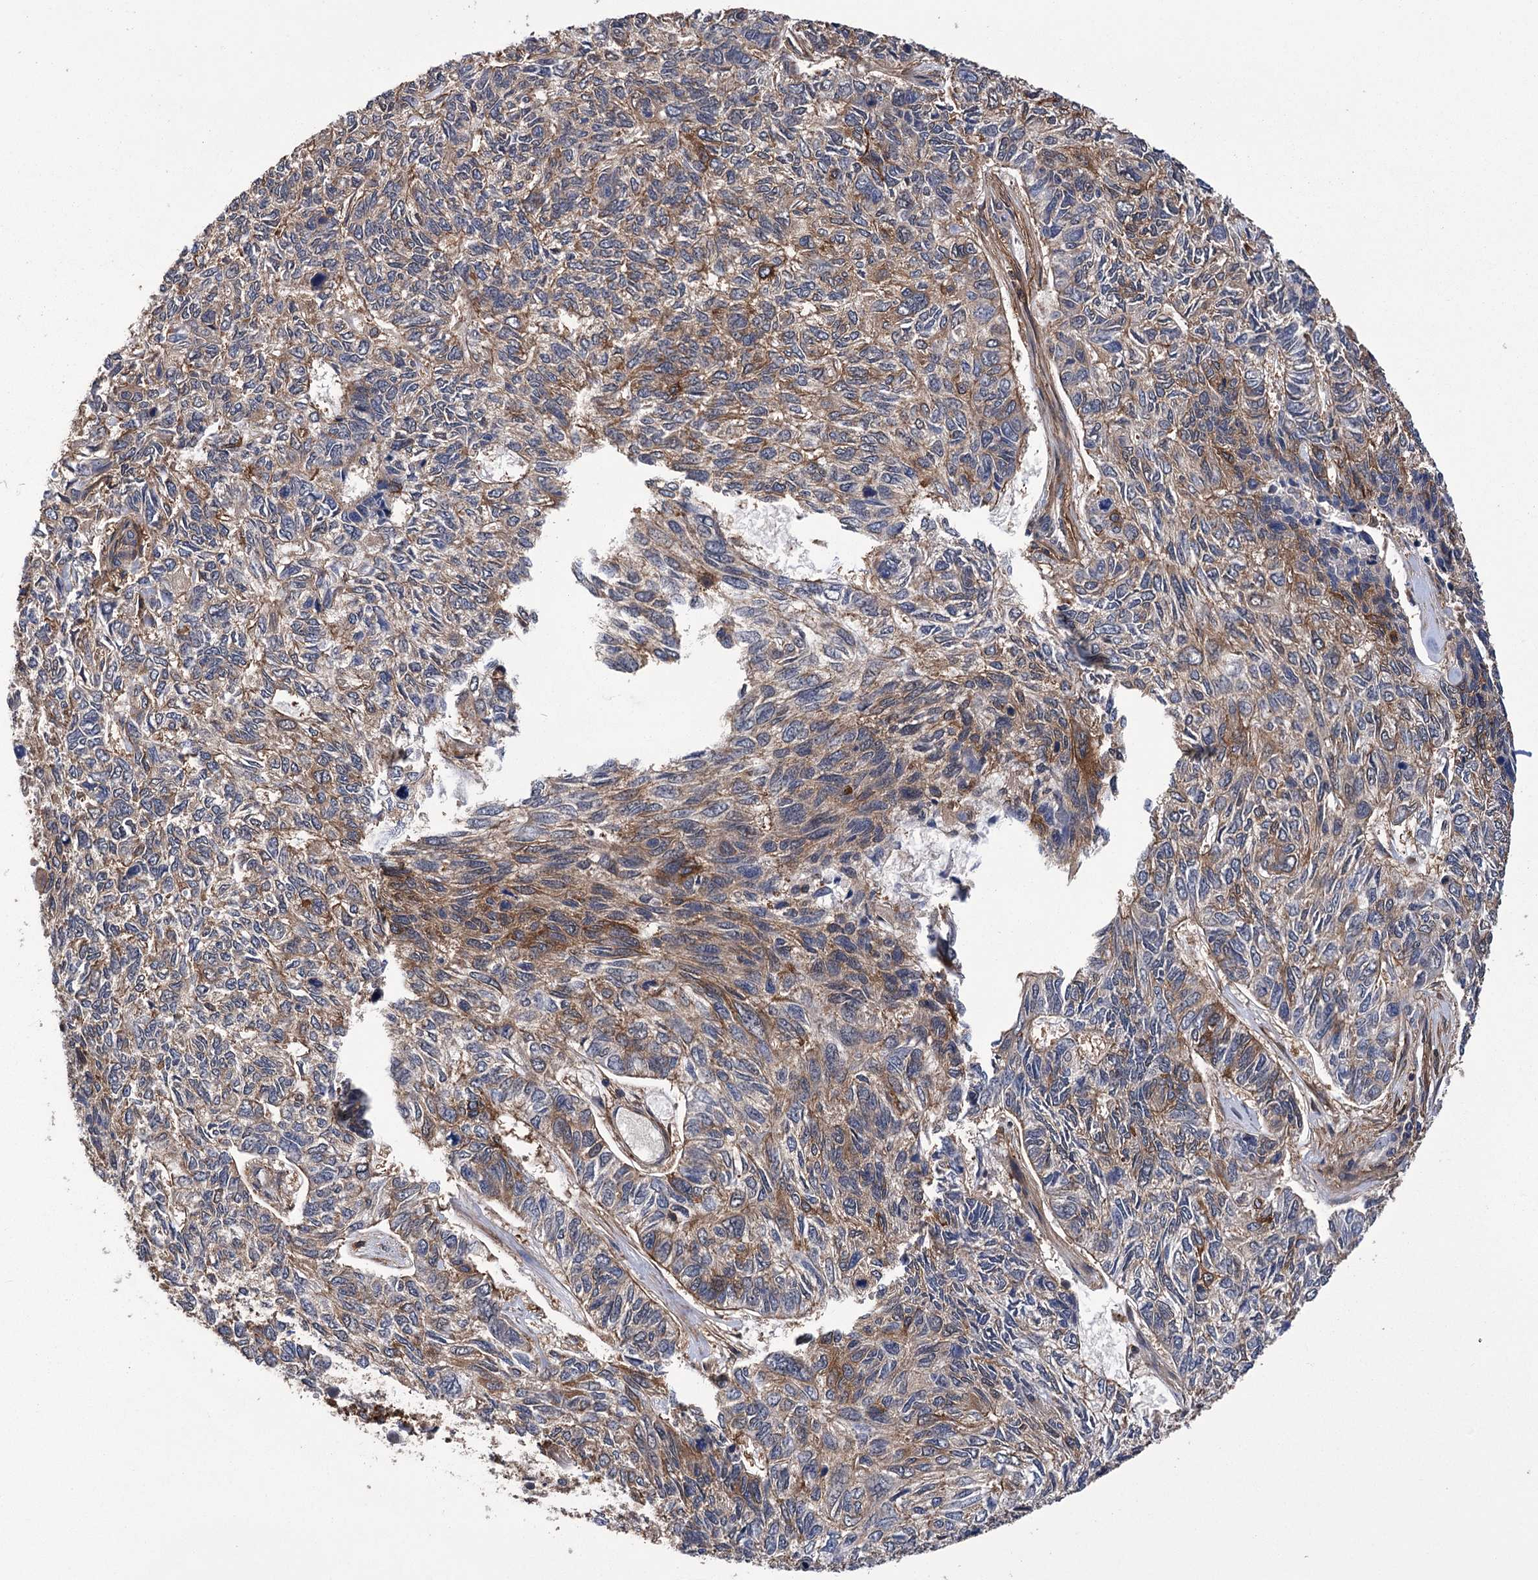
{"staining": {"intensity": "moderate", "quantity": "<25%", "location": "cytoplasmic/membranous"}, "tissue": "skin cancer", "cell_type": "Tumor cells", "image_type": "cancer", "snomed": [{"axis": "morphology", "description": "Basal cell carcinoma"}, {"axis": "topography", "description": "Skin"}], "caption": "Immunohistochemical staining of skin basal cell carcinoma shows moderate cytoplasmic/membranous protein expression in about <25% of tumor cells.", "gene": "DPP3", "patient": {"sex": "female", "age": 65}}